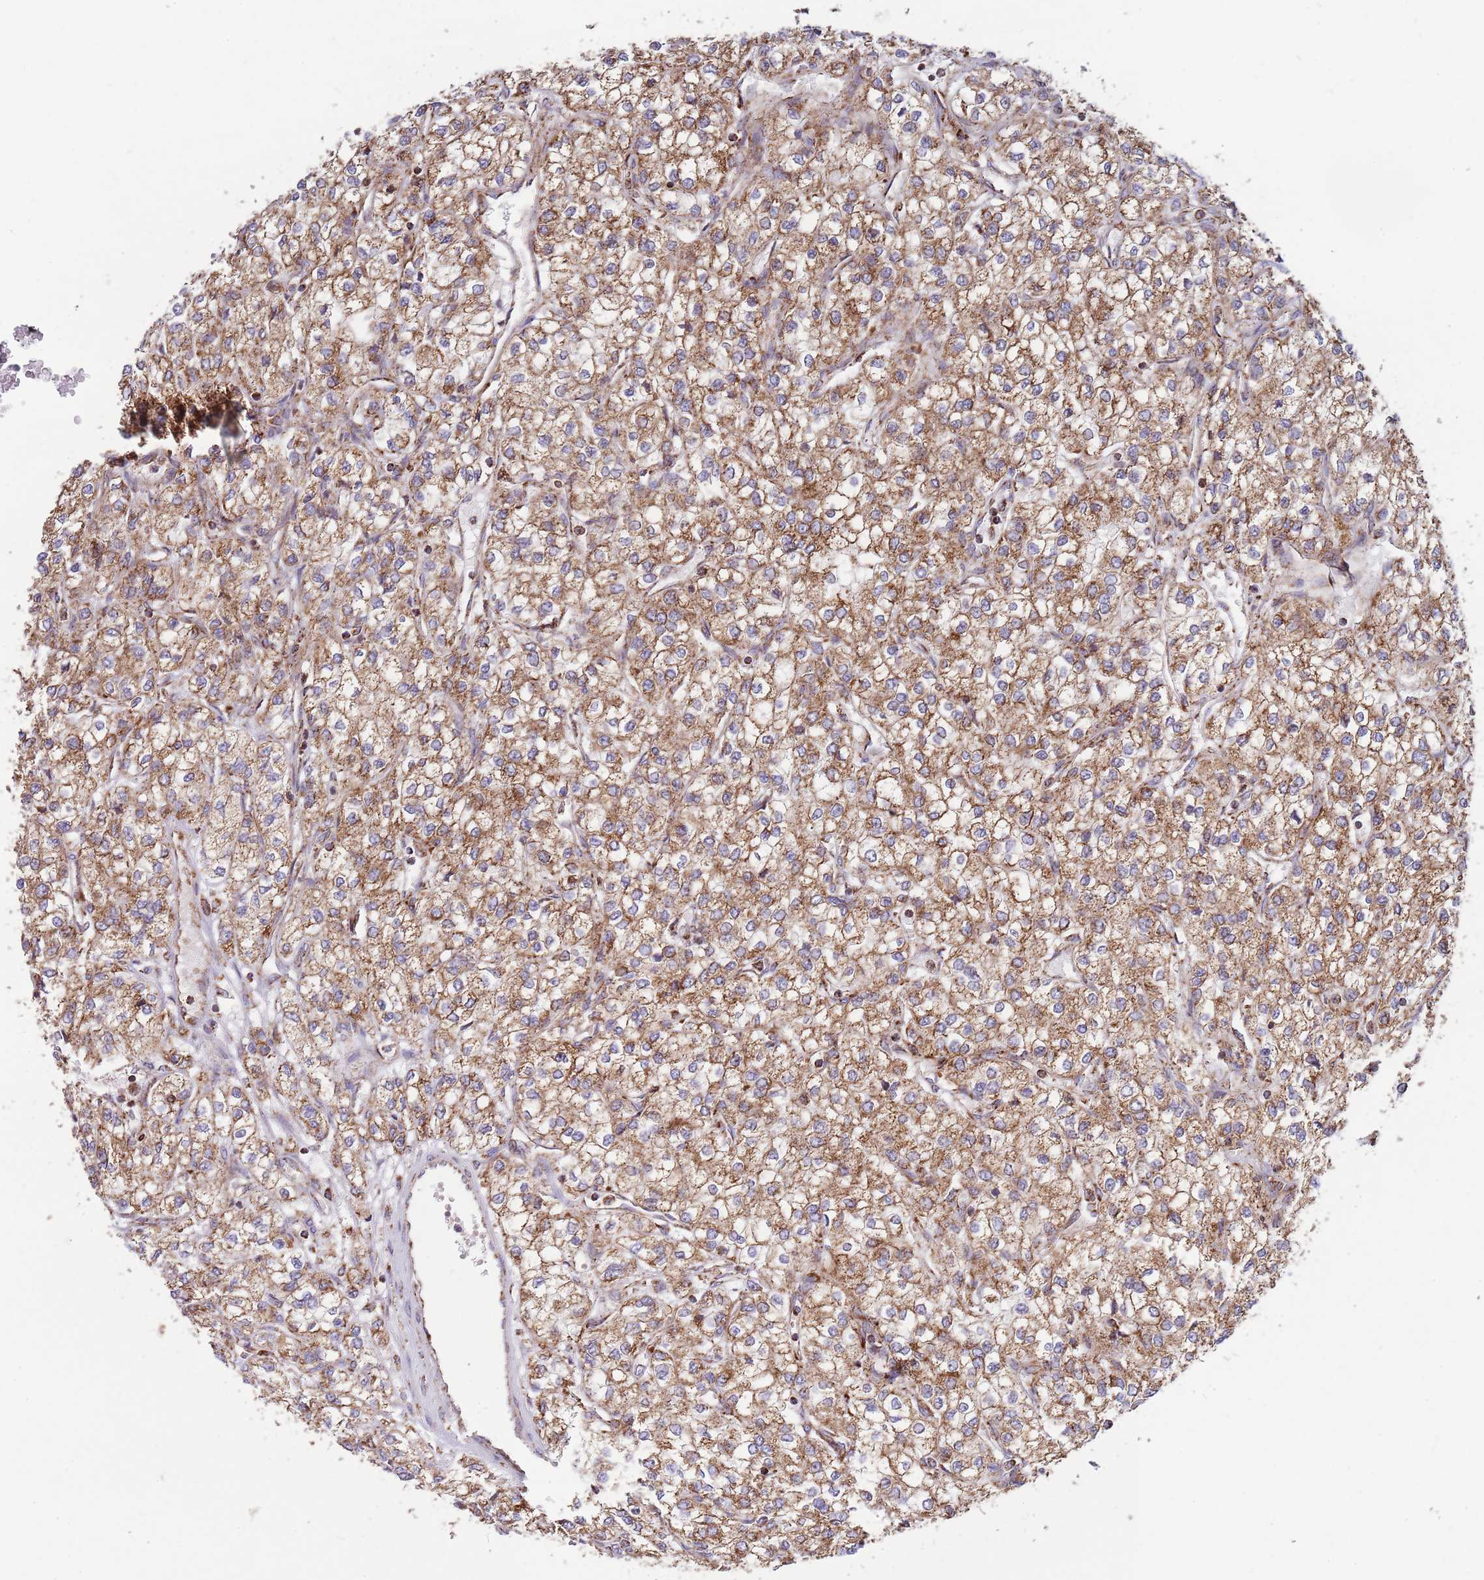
{"staining": {"intensity": "moderate", "quantity": ">75%", "location": "cytoplasmic/membranous"}, "tissue": "renal cancer", "cell_type": "Tumor cells", "image_type": "cancer", "snomed": [{"axis": "morphology", "description": "Adenocarcinoma, NOS"}, {"axis": "topography", "description": "Kidney"}], "caption": "Protein analysis of renal adenocarcinoma tissue demonstrates moderate cytoplasmic/membranous positivity in about >75% of tumor cells.", "gene": "ATP5PD", "patient": {"sex": "male", "age": 80}}